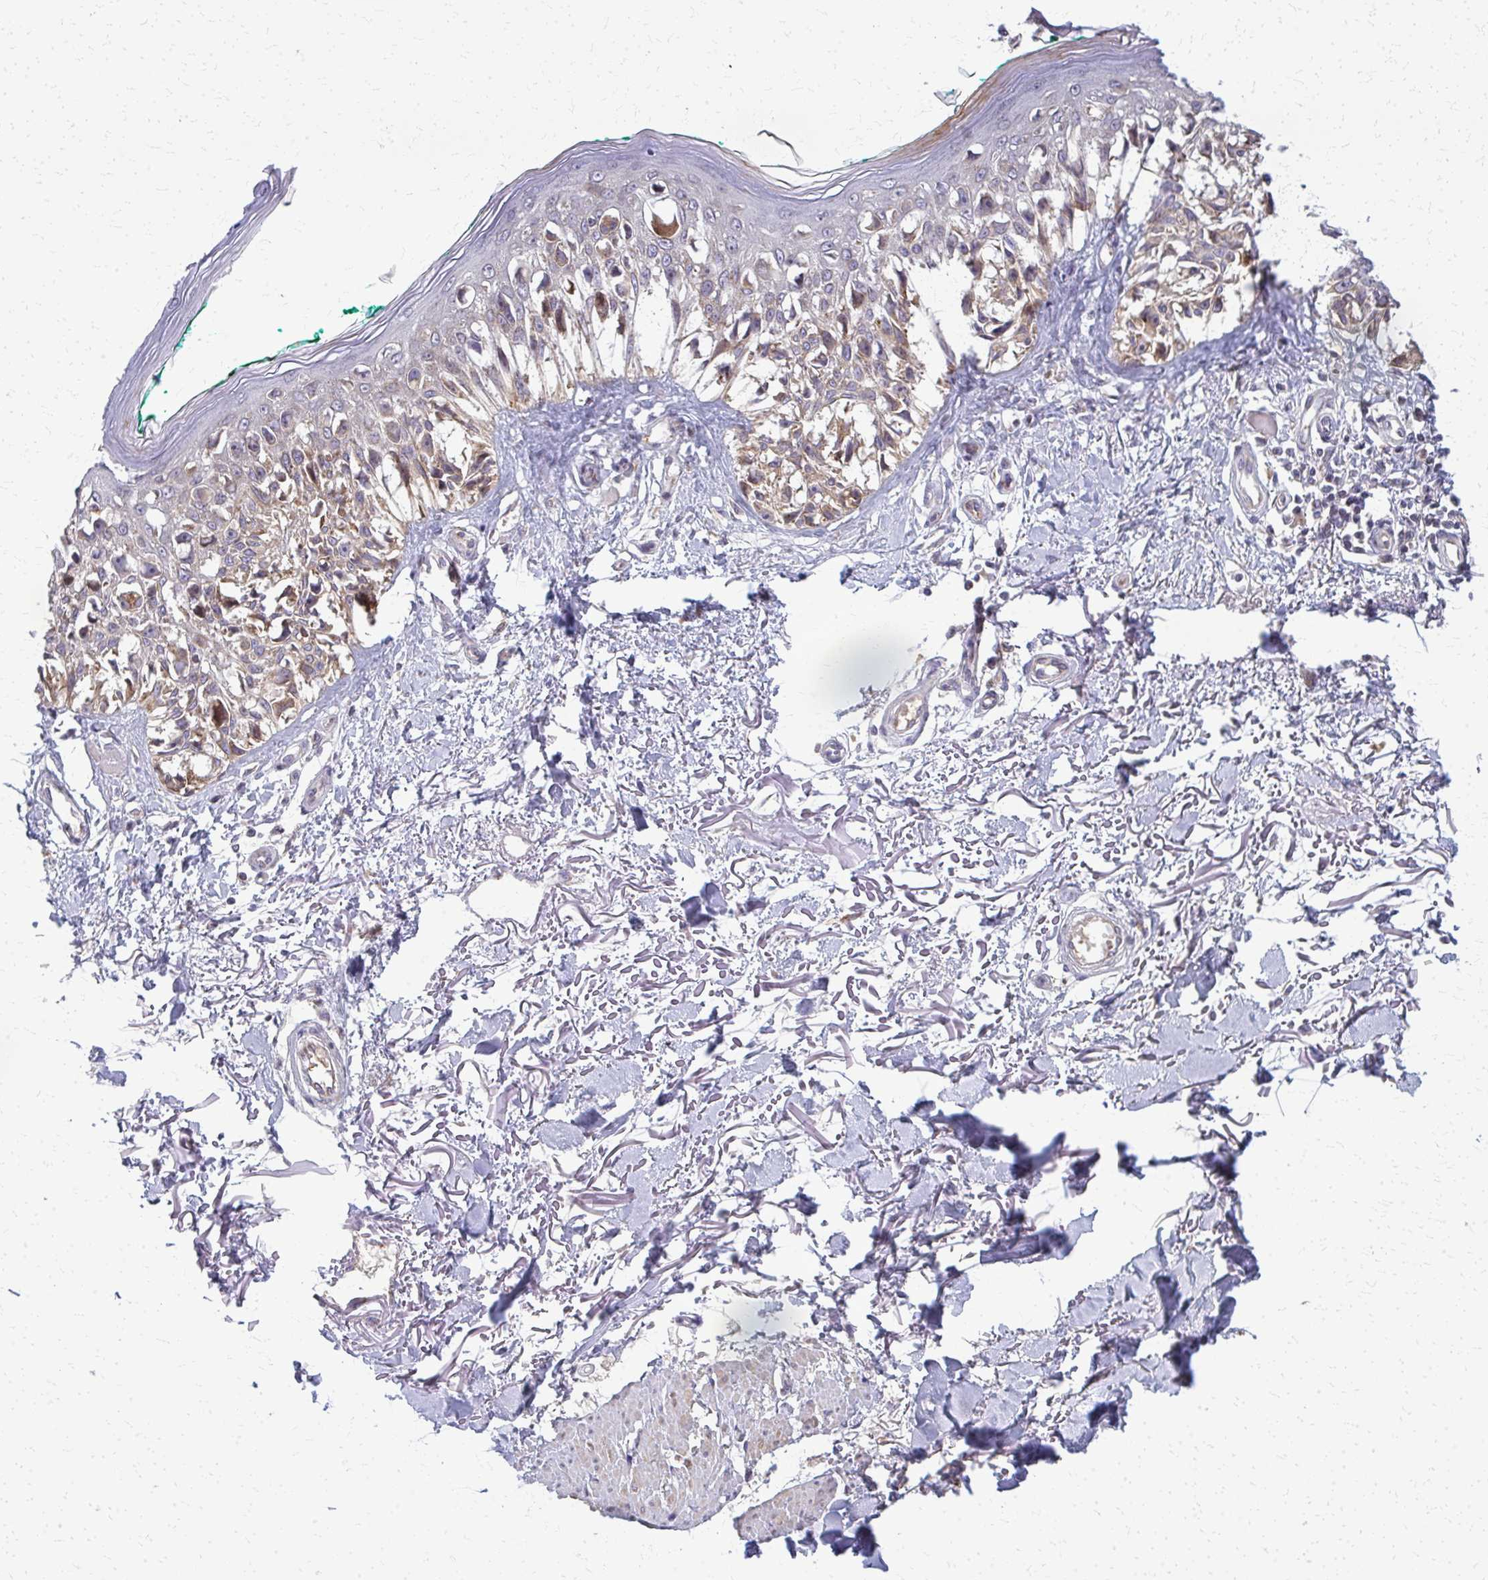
{"staining": {"intensity": "weak", "quantity": ">75%", "location": "cytoplasmic/membranous"}, "tissue": "melanoma", "cell_type": "Tumor cells", "image_type": "cancer", "snomed": [{"axis": "morphology", "description": "Malignant melanoma, NOS"}, {"axis": "topography", "description": "Skin"}], "caption": "Human melanoma stained with a brown dye reveals weak cytoplasmic/membranous positive positivity in approximately >75% of tumor cells.", "gene": "MCCC1", "patient": {"sex": "male", "age": 73}}